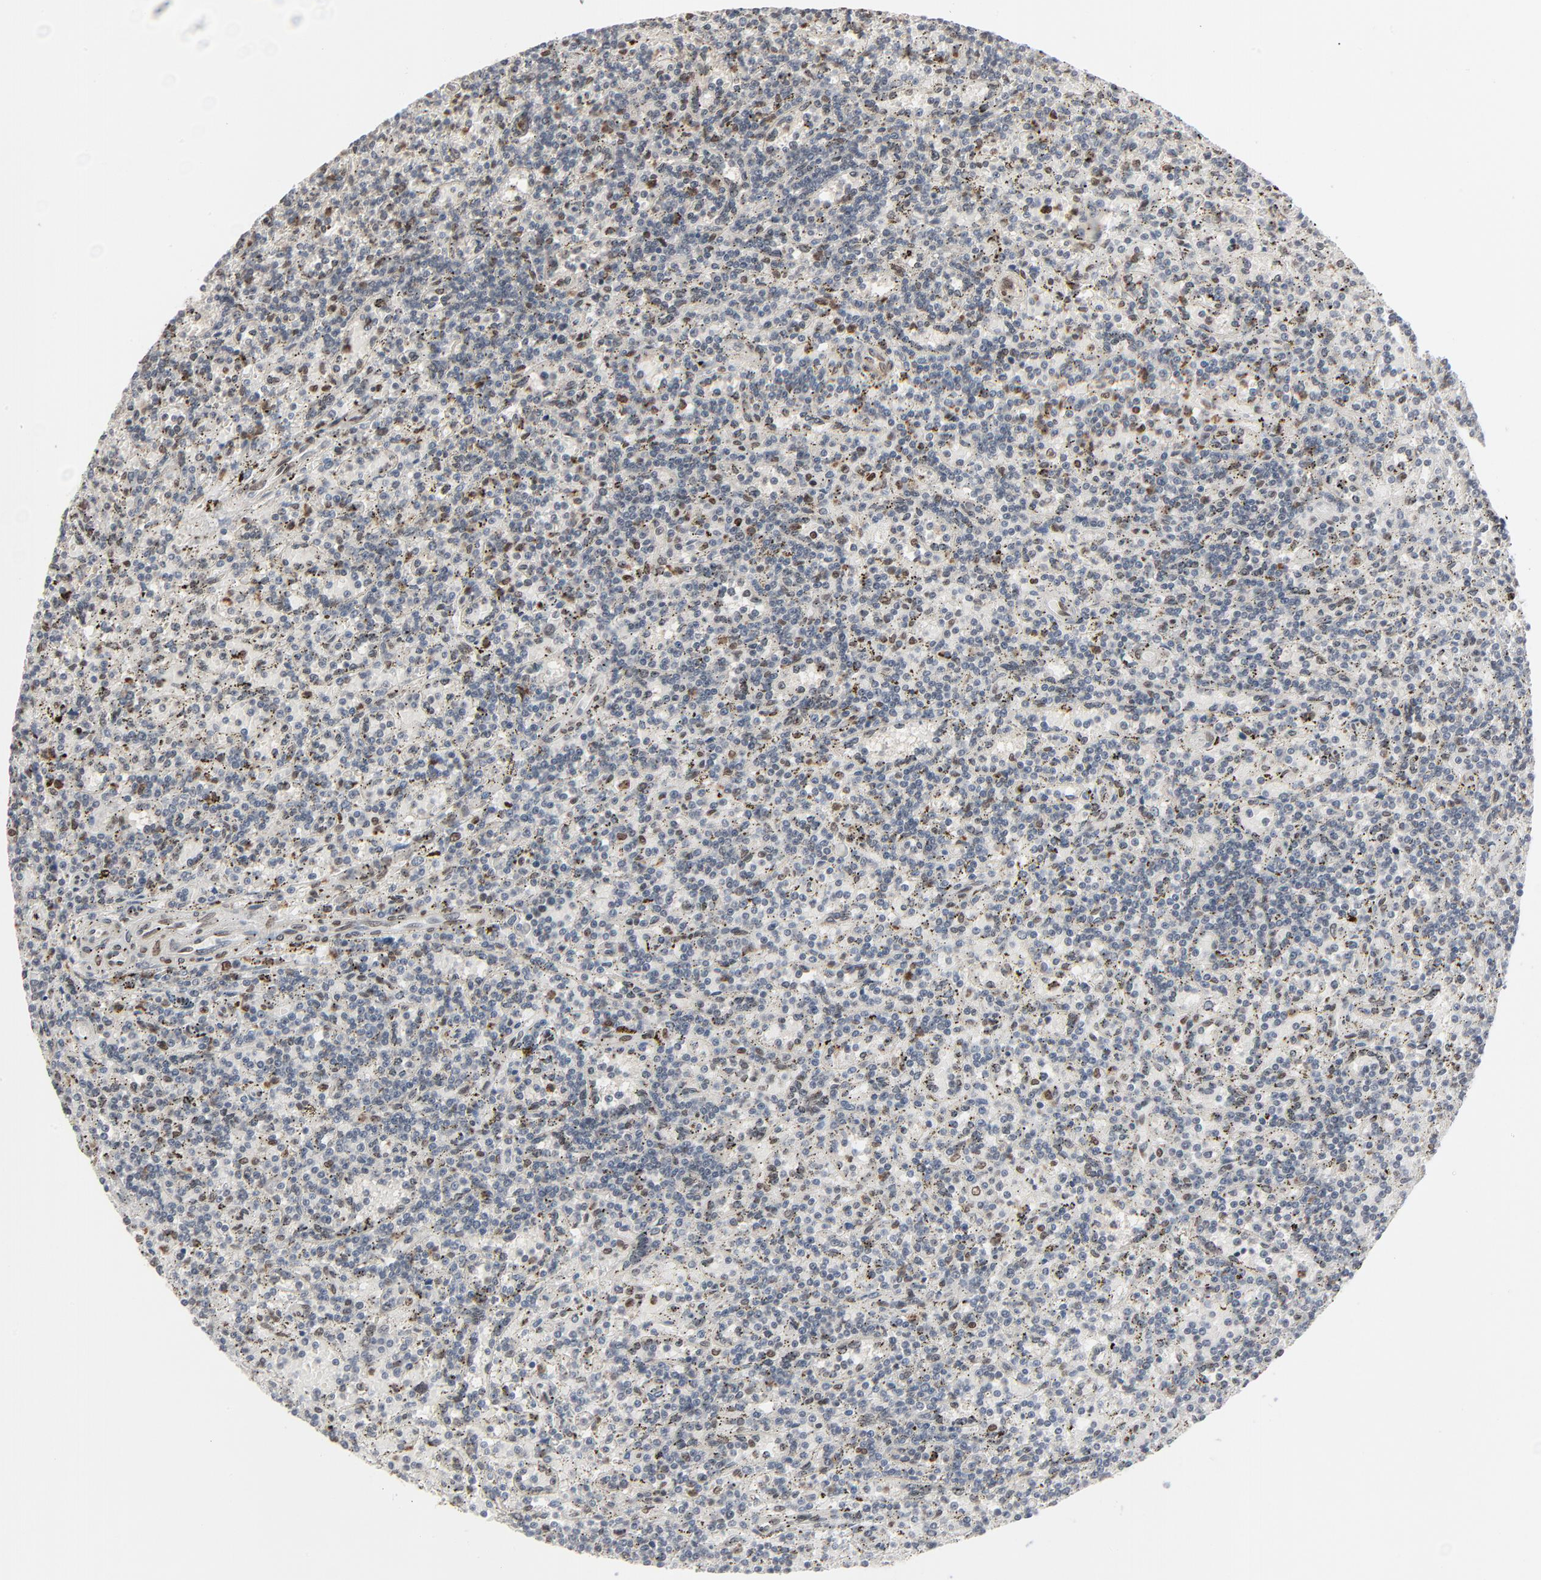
{"staining": {"intensity": "moderate", "quantity": "<25%", "location": "nuclear"}, "tissue": "lymphoma", "cell_type": "Tumor cells", "image_type": "cancer", "snomed": [{"axis": "morphology", "description": "Malignant lymphoma, non-Hodgkin's type, Low grade"}, {"axis": "topography", "description": "Spleen"}], "caption": "Protein staining by immunohistochemistry displays moderate nuclear positivity in about <25% of tumor cells in malignant lymphoma, non-Hodgkin's type (low-grade).", "gene": "CUX1", "patient": {"sex": "male", "age": 73}}